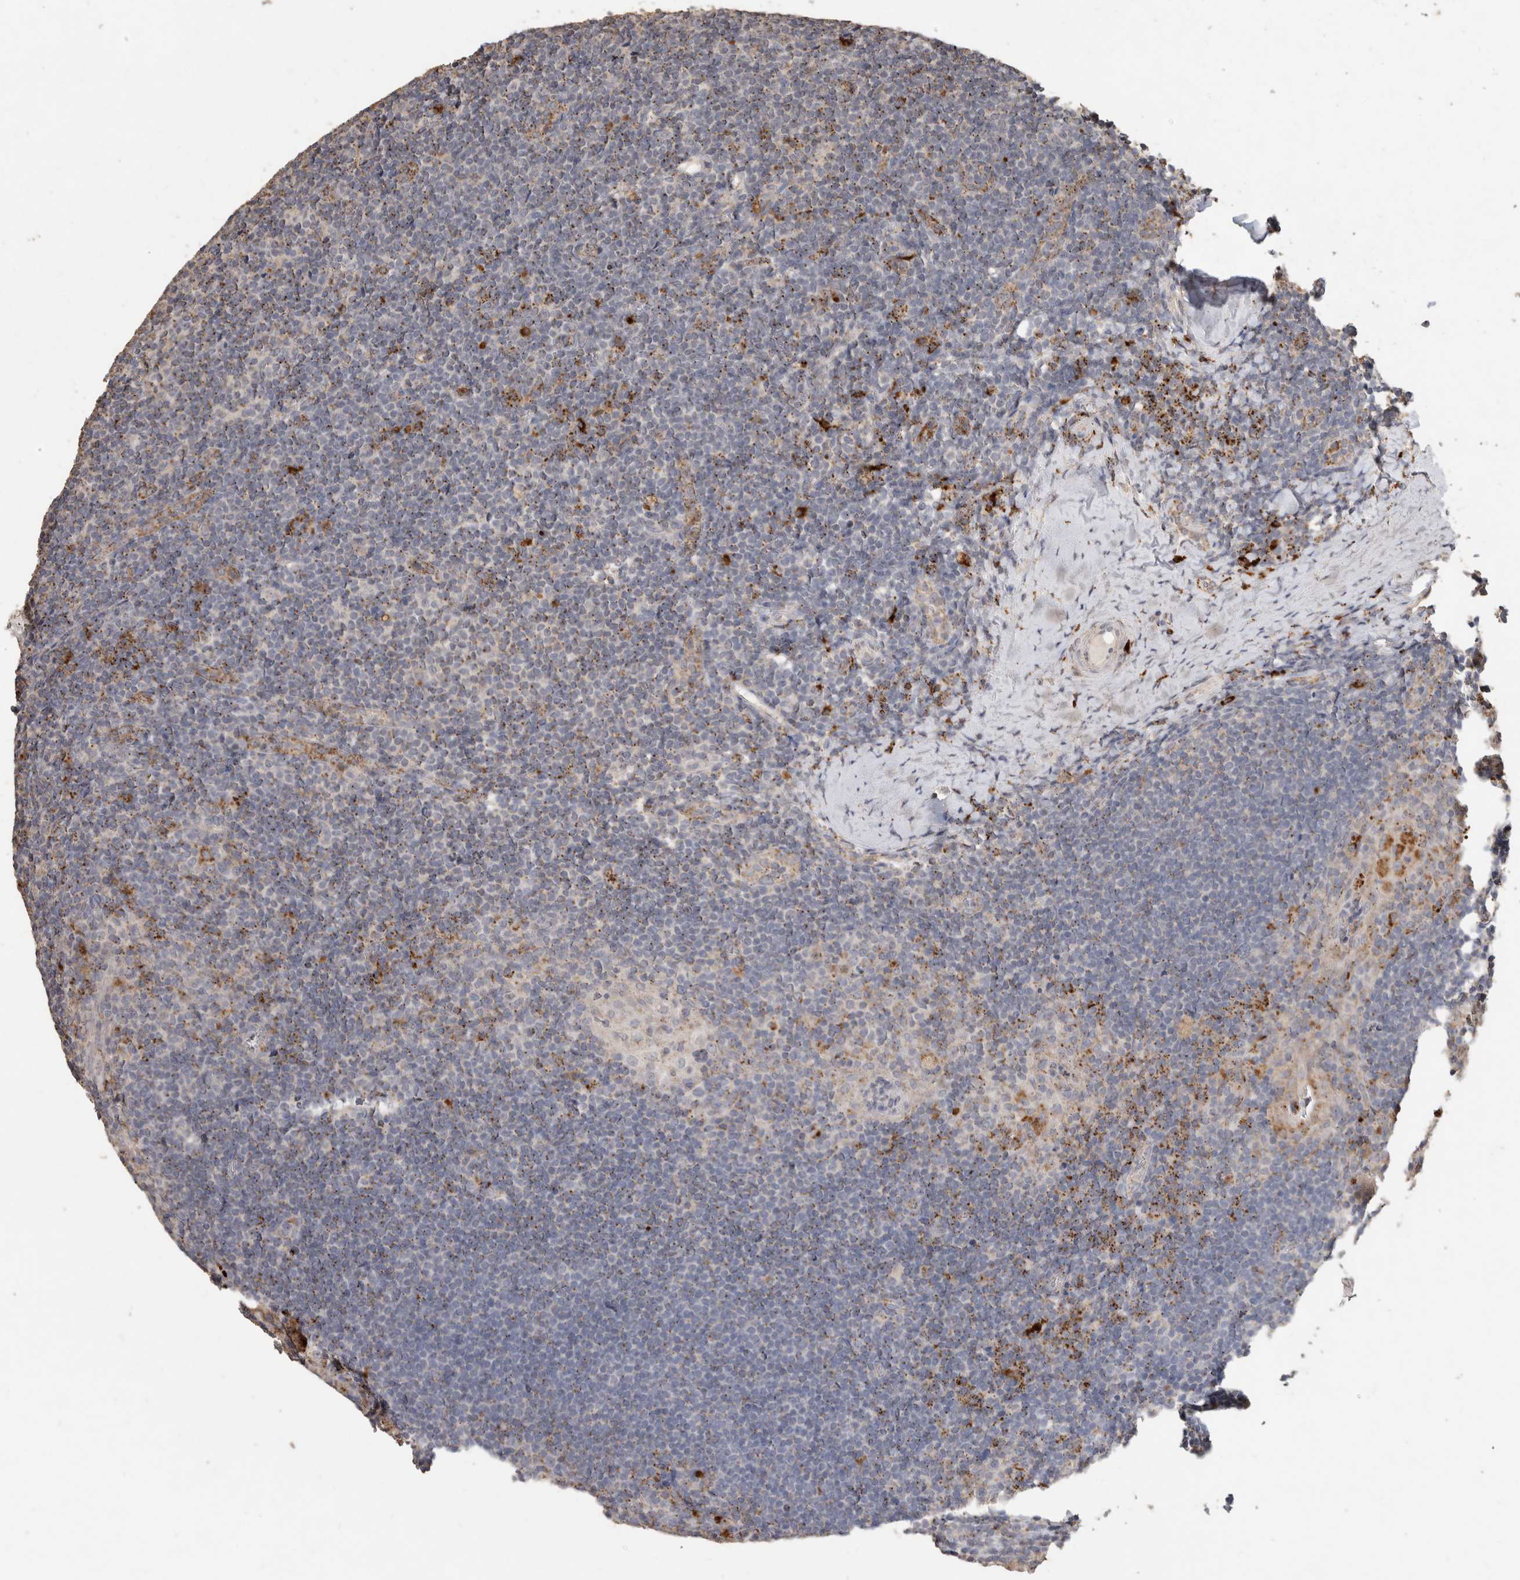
{"staining": {"intensity": "moderate", "quantity": "<25%", "location": "cytoplasmic/membranous"}, "tissue": "tonsil", "cell_type": "Germinal center cells", "image_type": "normal", "snomed": [{"axis": "morphology", "description": "Normal tissue, NOS"}, {"axis": "topography", "description": "Tonsil"}], "caption": "Protein analysis of unremarkable tonsil reveals moderate cytoplasmic/membranous staining in about <25% of germinal center cells.", "gene": "ARSA", "patient": {"sex": "male", "age": 37}}